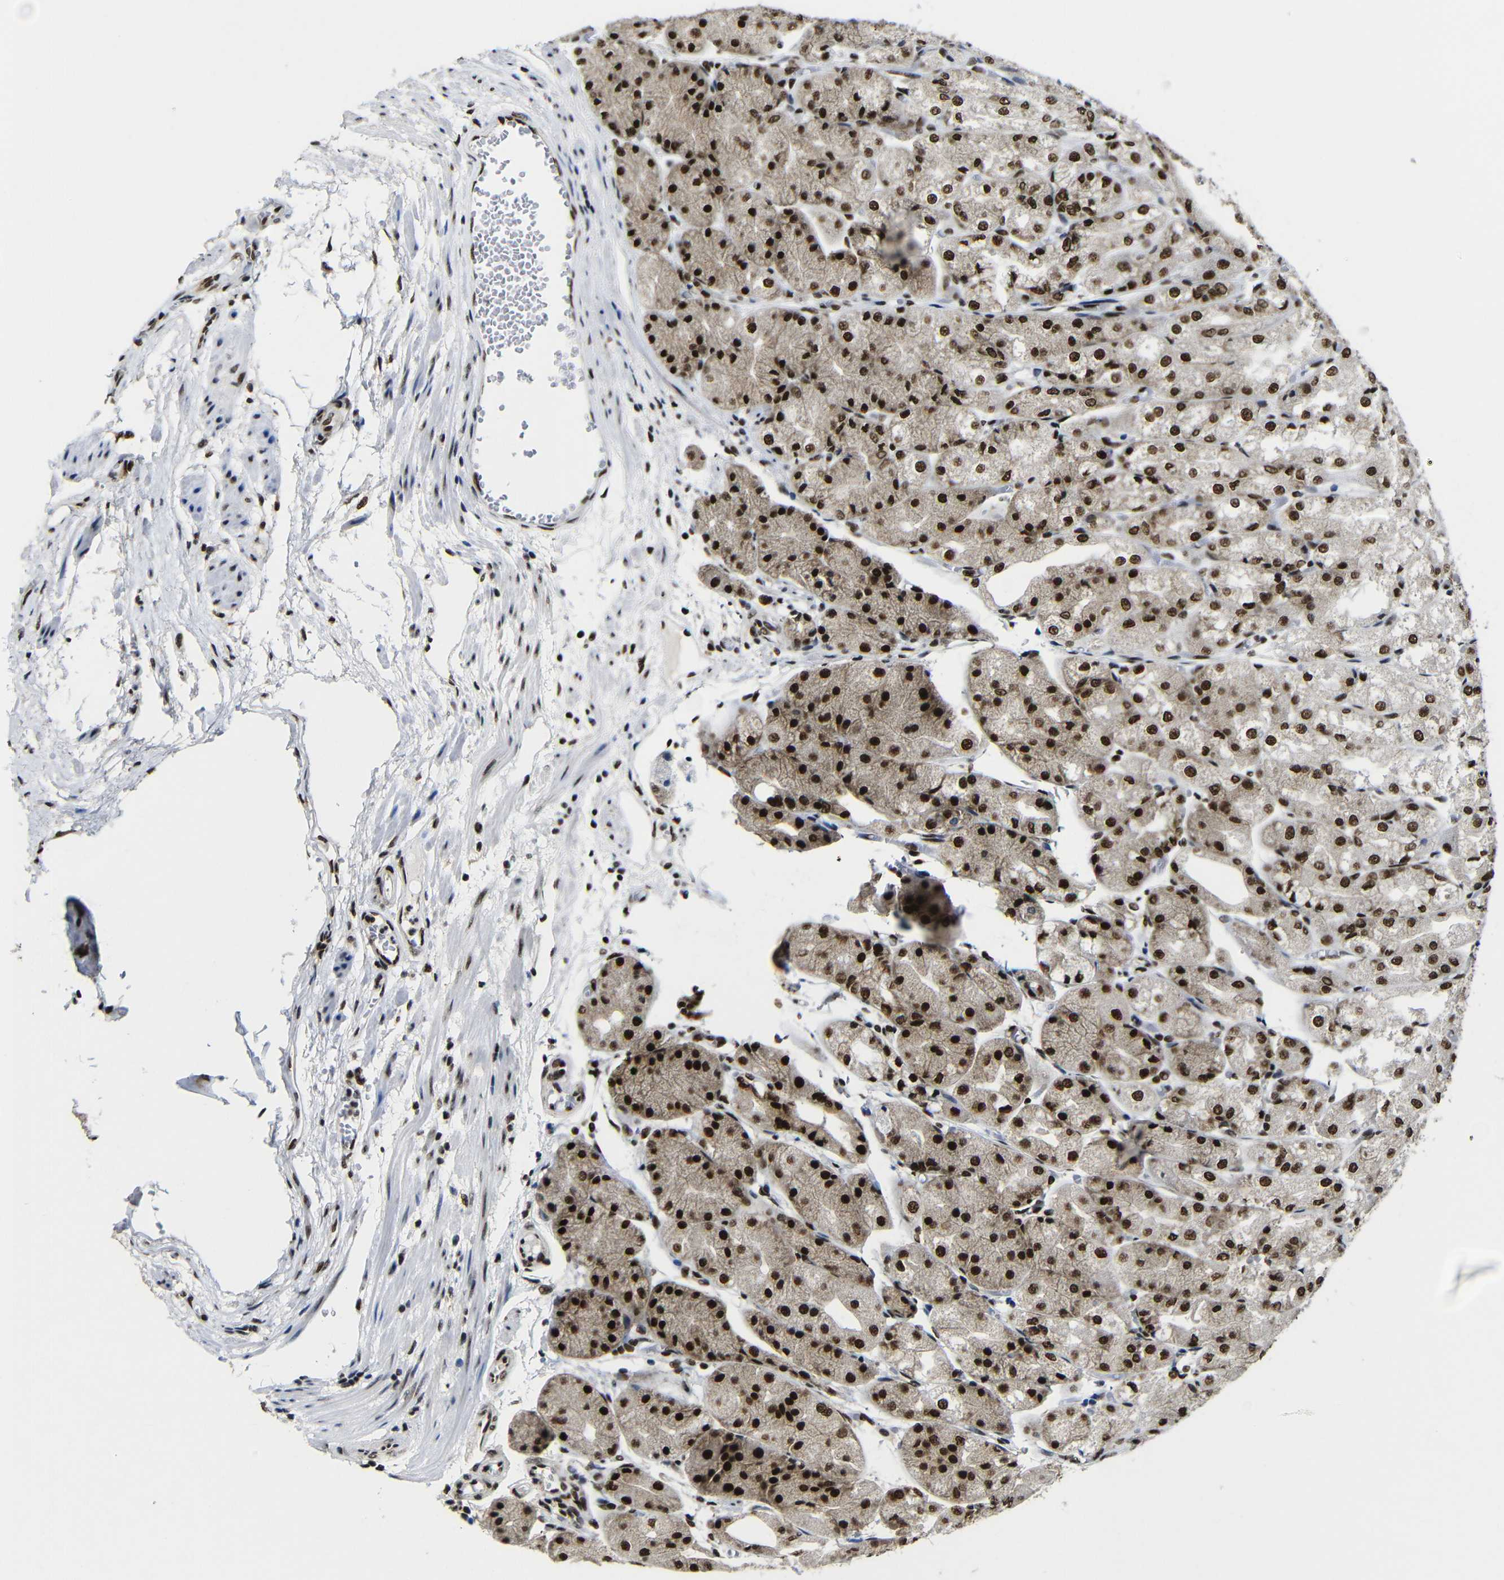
{"staining": {"intensity": "strong", "quantity": ">75%", "location": "nuclear"}, "tissue": "stomach", "cell_type": "Glandular cells", "image_type": "normal", "snomed": [{"axis": "morphology", "description": "Normal tissue, NOS"}, {"axis": "topography", "description": "Stomach, upper"}], "caption": "Human stomach stained with a brown dye demonstrates strong nuclear positive staining in about >75% of glandular cells.", "gene": "PTBP1", "patient": {"sex": "male", "age": 72}}